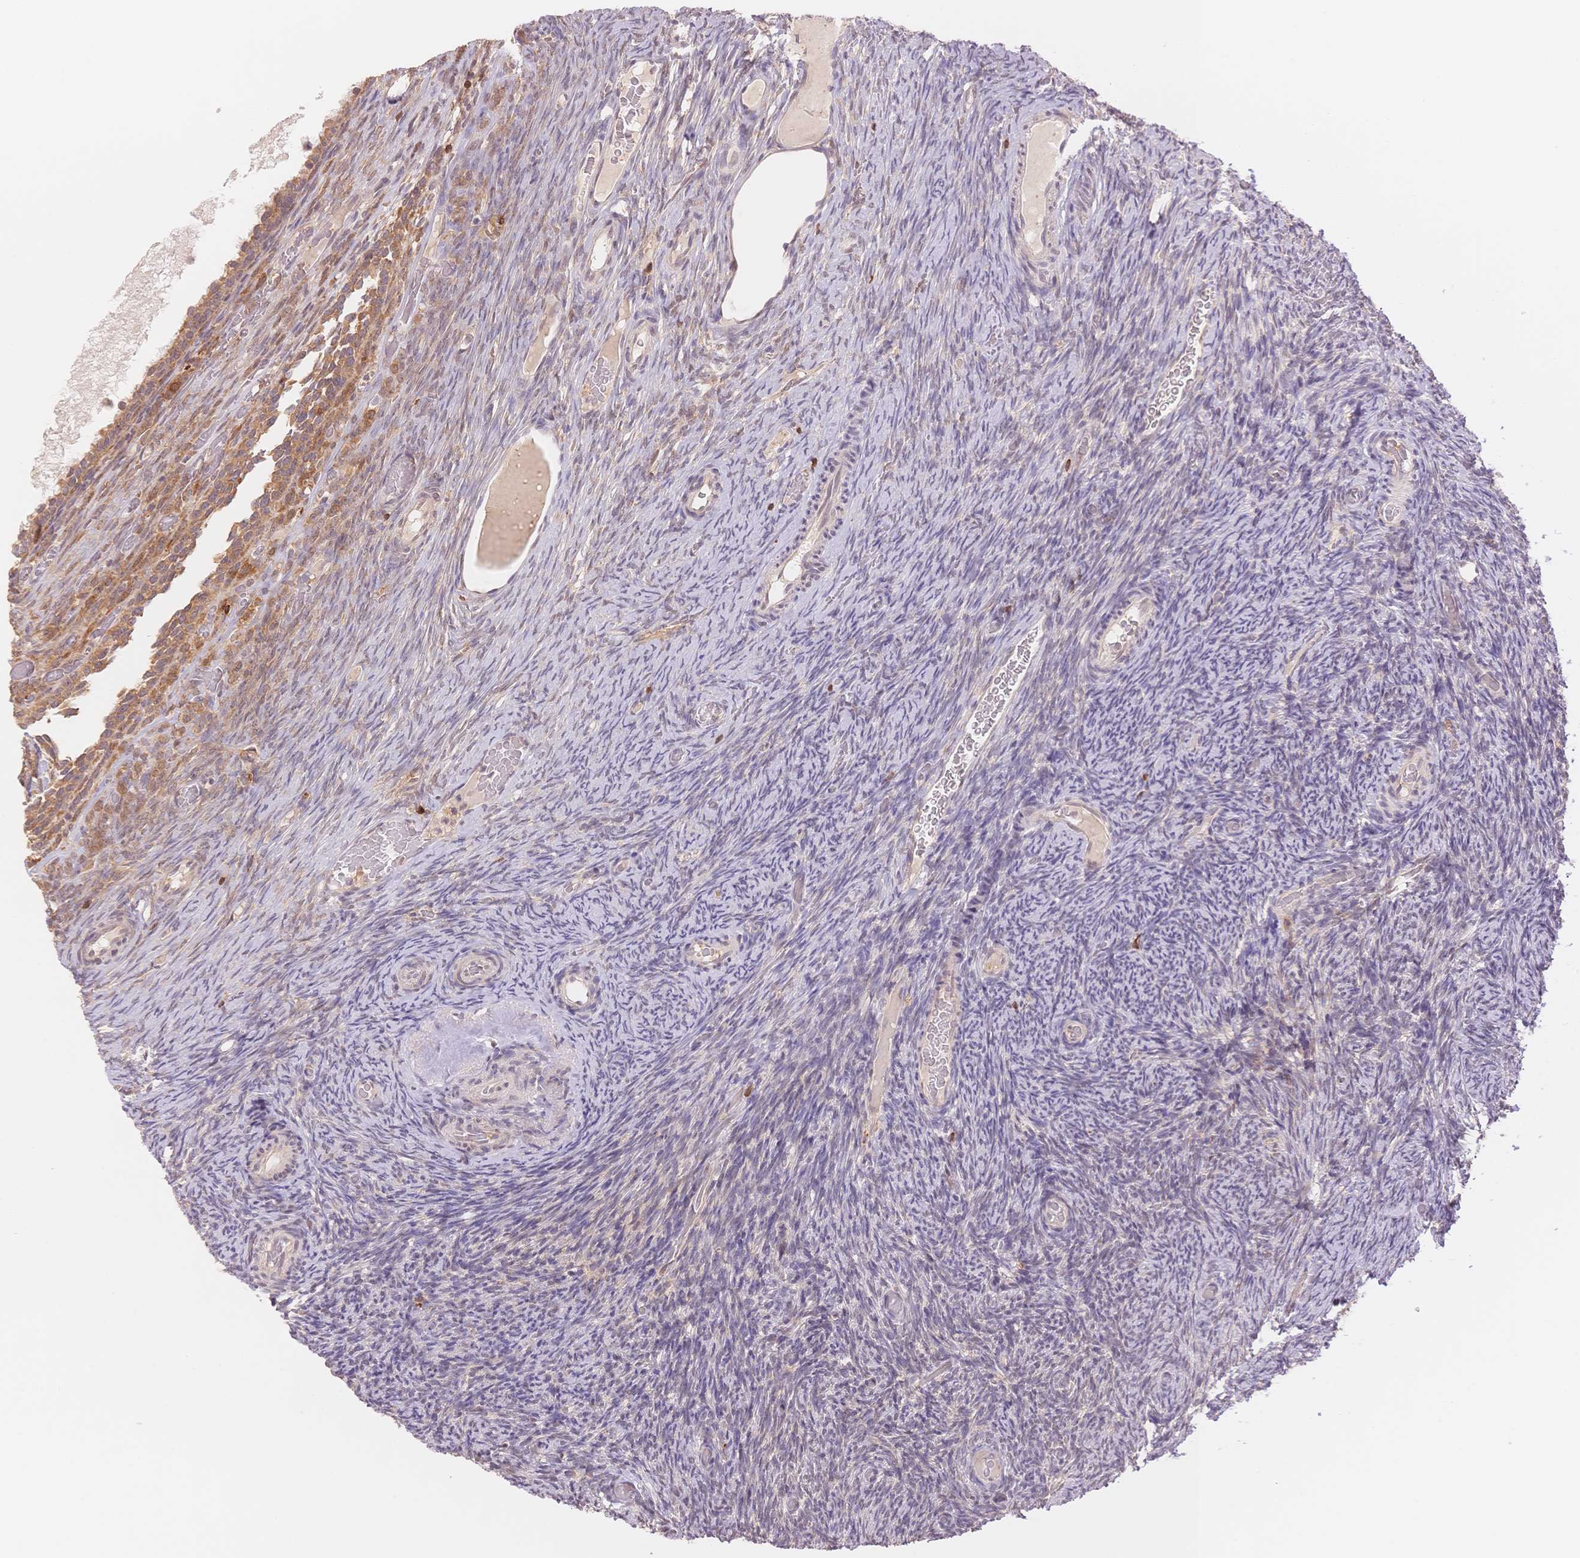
{"staining": {"intensity": "negative", "quantity": "none", "location": "none"}, "tissue": "ovary", "cell_type": "Ovarian stroma cells", "image_type": "normal", "snomed": [{"axis": "morphology", "description": "Normal tissue, NOS"}, {"axis": "topography", "description": "Ovary"}], "caption": "Immunohistochemistry histopathology image of unremarkable ovary: ovary stained with DAB (3,3'-diaminobenzidine) reveals no significant protein positivity in ovarian stroma cells.", "gene": "STK39", "patient": {"sex": "female", "age": 34}}